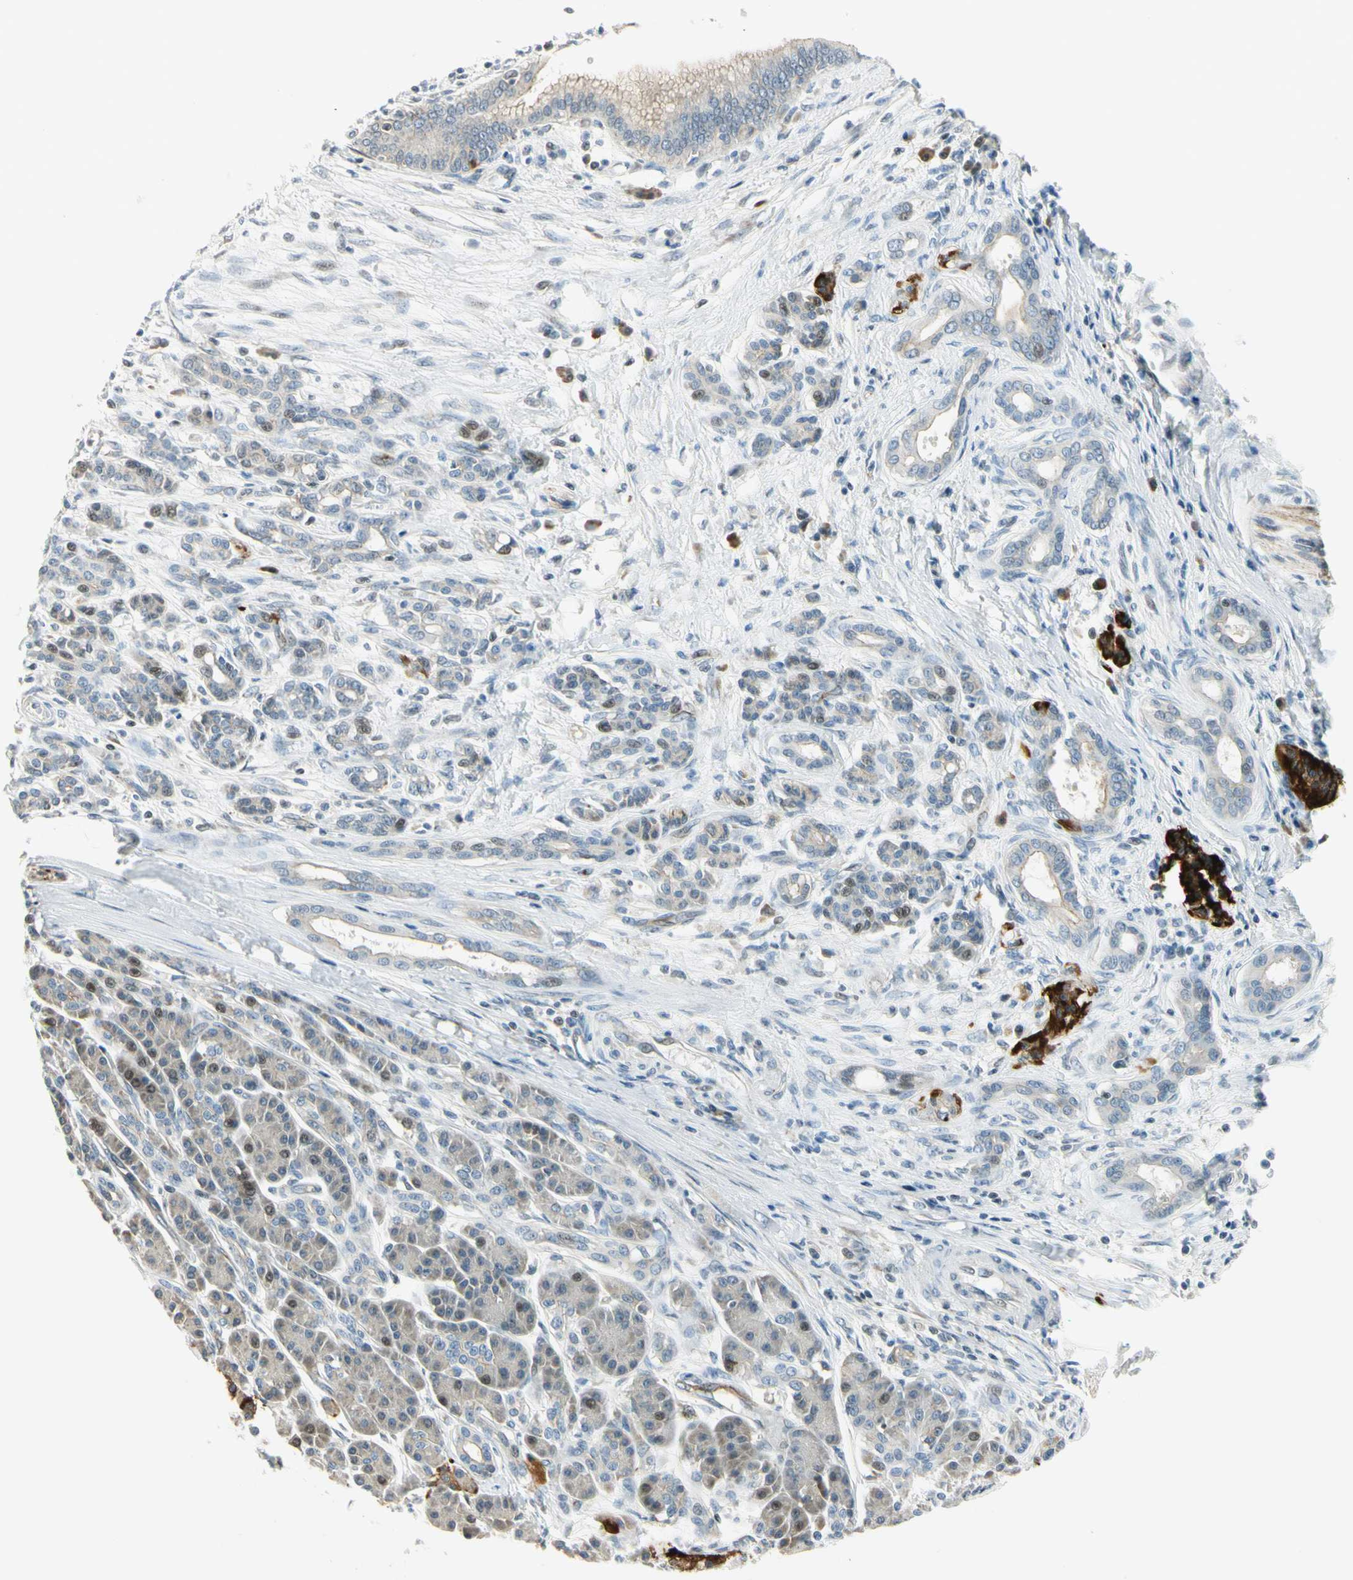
{"staining": {"intensity": "strong", "quantity": "<25%", "location": "cytoplasmic/membranous,nuclear"}, "tissue": "pancreatic cancer", "cell_type": "Tumor cells", "image_type": "cancer", "snomed": [{"axis": "morphology", "description": "Adenocarcinoma, NOS"}, {"axis": "topography", "description": "Pancreas"}], "caption": "High-power microscopy captured an immunohistochemistry (IHC) histopathology image of pancreatic cancer, revealing strong cytoplasmic/membranous and nuclear expression in approximately <25% of tumor cells.", "gene": "NPDC1", "patient": {"sex": "male", "age": 59}}